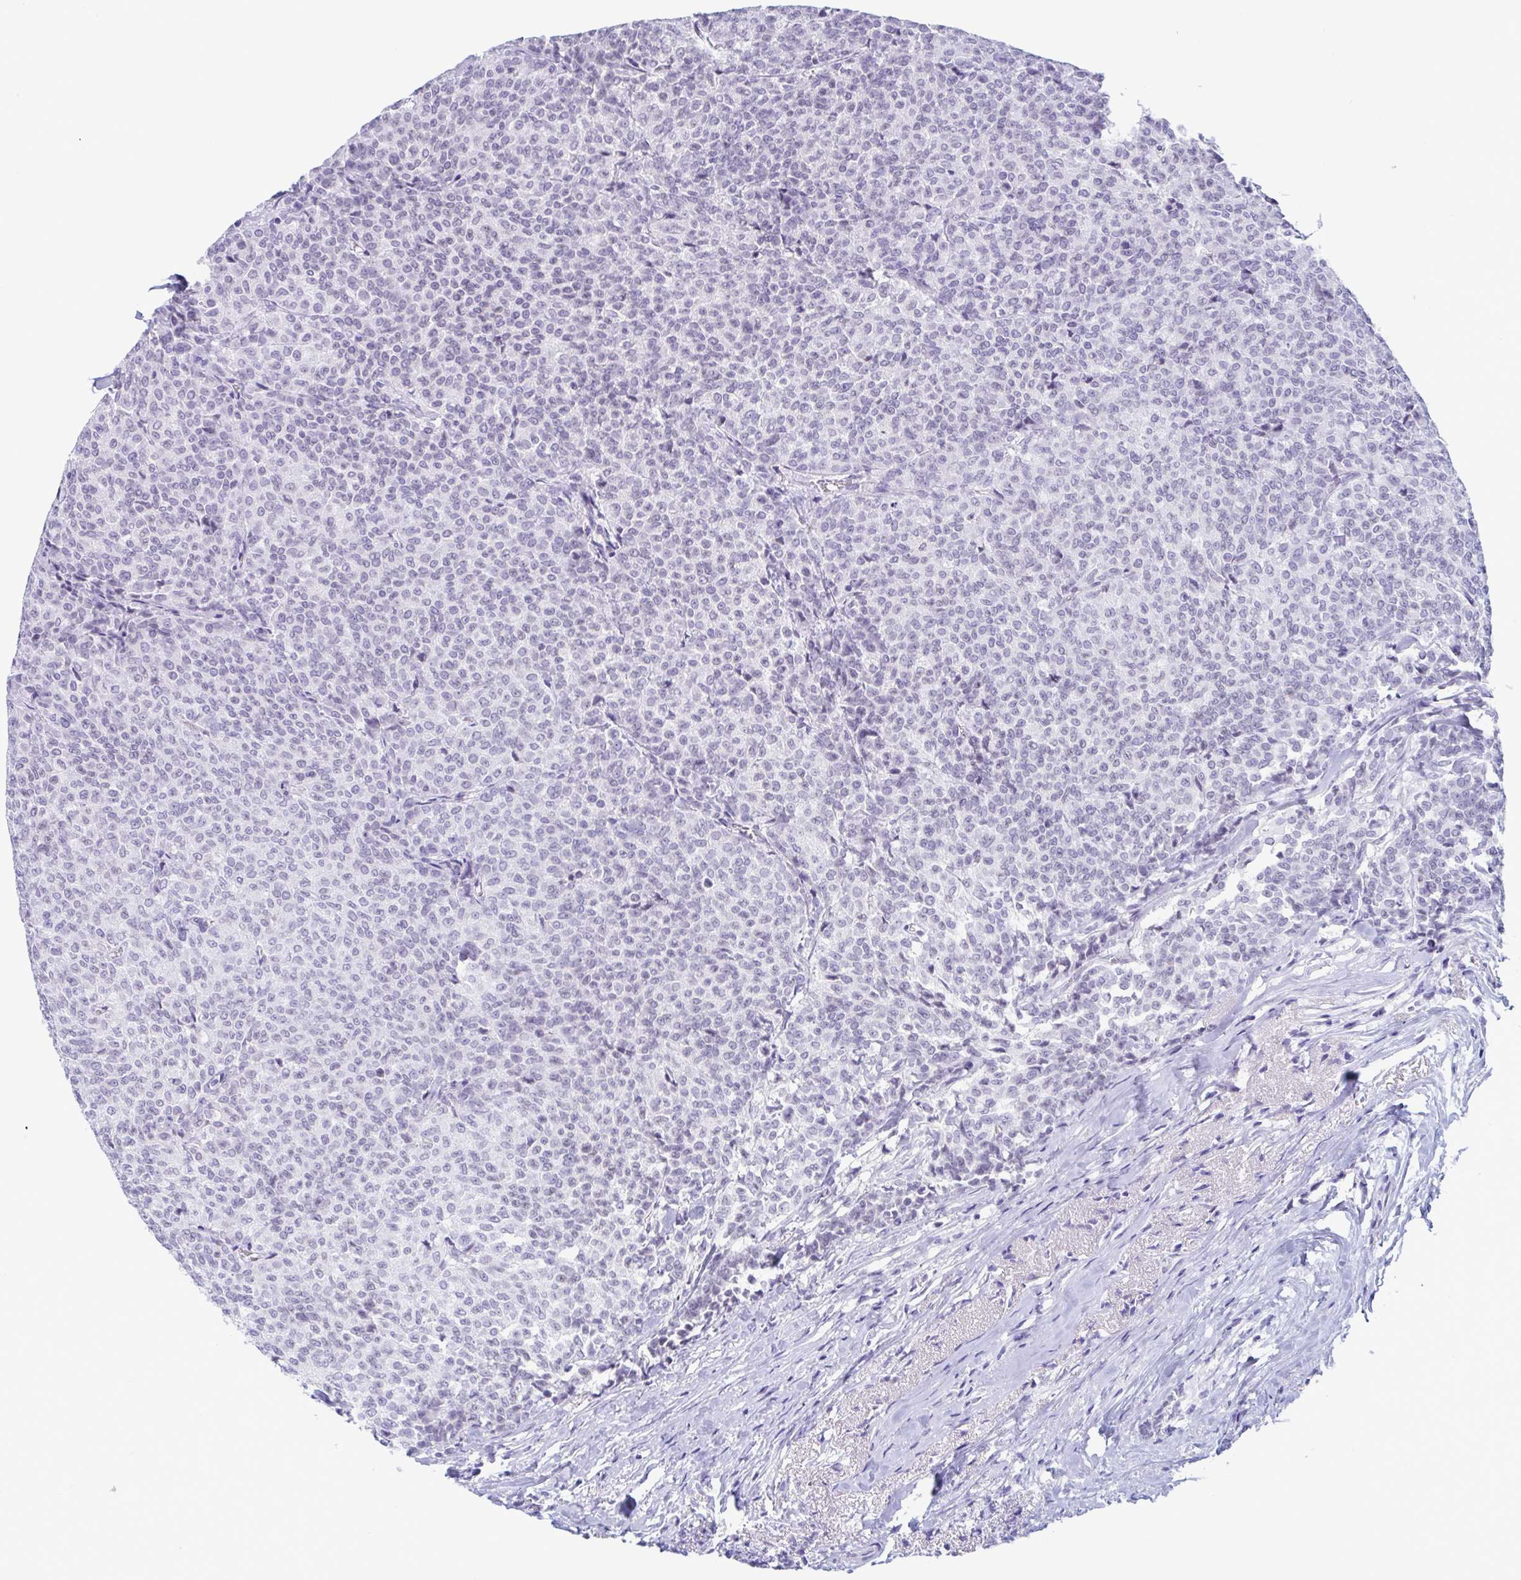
{"staining": {"intensity": "negative", "quantity": "none", "location": "none"}, "tissue": "breast cancer", "cell_type": "Tumor cells", "image_type": "cancer", "snomed": [{"axis": "morphology", "description": "Duct carcinoma"}, {"axis": "topography", "description": "Breast"}], "caption": "There is no significant expression in tumor cells of breast infiltrating ductal carcinoma.", "gene": "CDX4", "patient": {"sex": "female", "age": 91}}